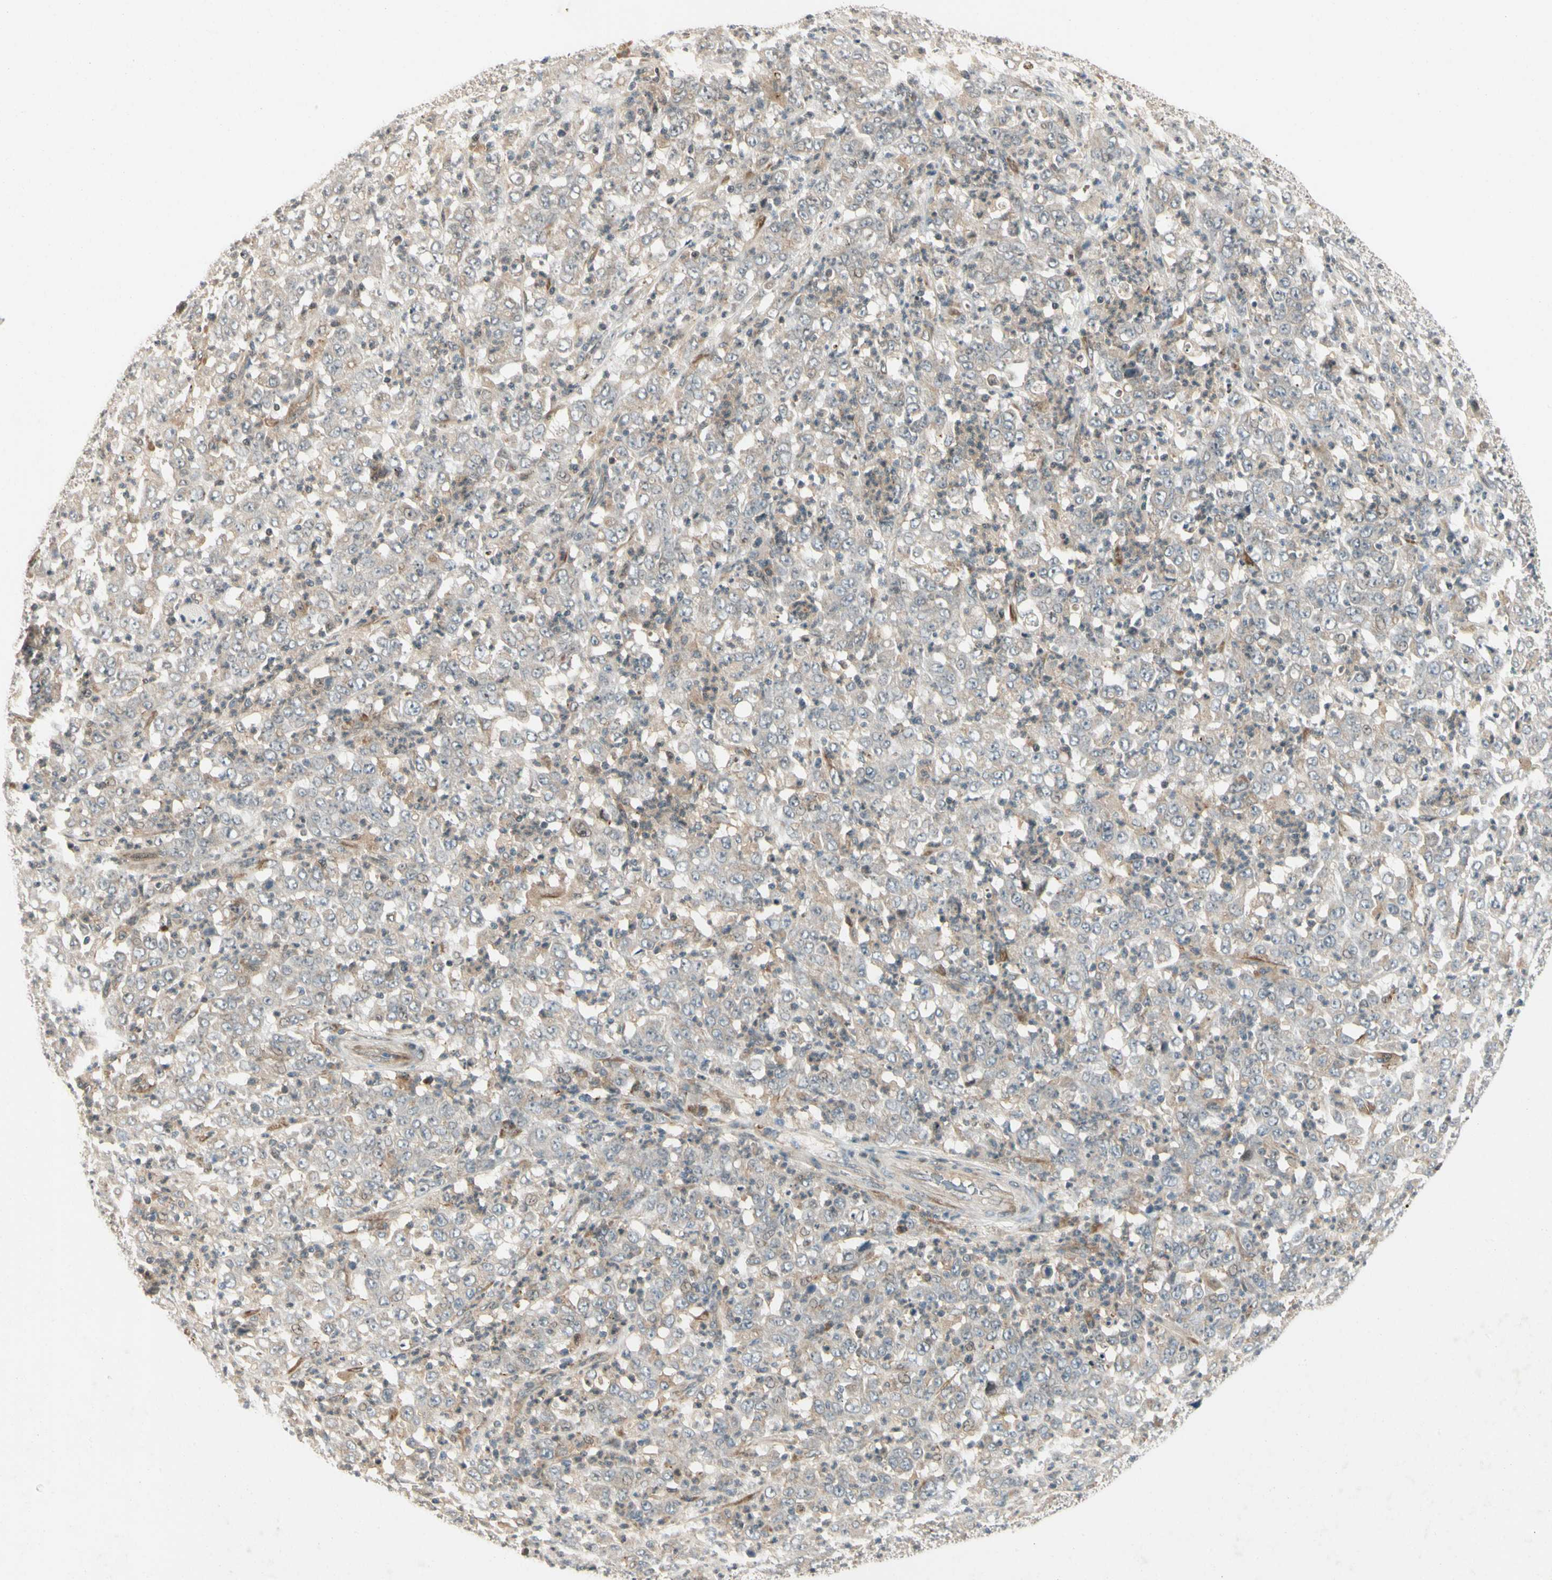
{"staining": {"intensity": "negative", "quantity": "none", "location": "none"}, "tissue": "stomach cancer", "cell_type": "Tumor cells", "image_type": "cancer", "snomed": [{"axis": "morphology", "description": "Adenocarcinoma, NOS"}, {"axis": "topography", "description": "Stomach, lower"}], "caption": "IHC photomicrograph of stomach cancer (adenocarcinoma) stained for a protein (brown), which reveals no staining in tumor cells.", "gene": "FNDC3B", "patient": {"sex": "female", "age": 71}}